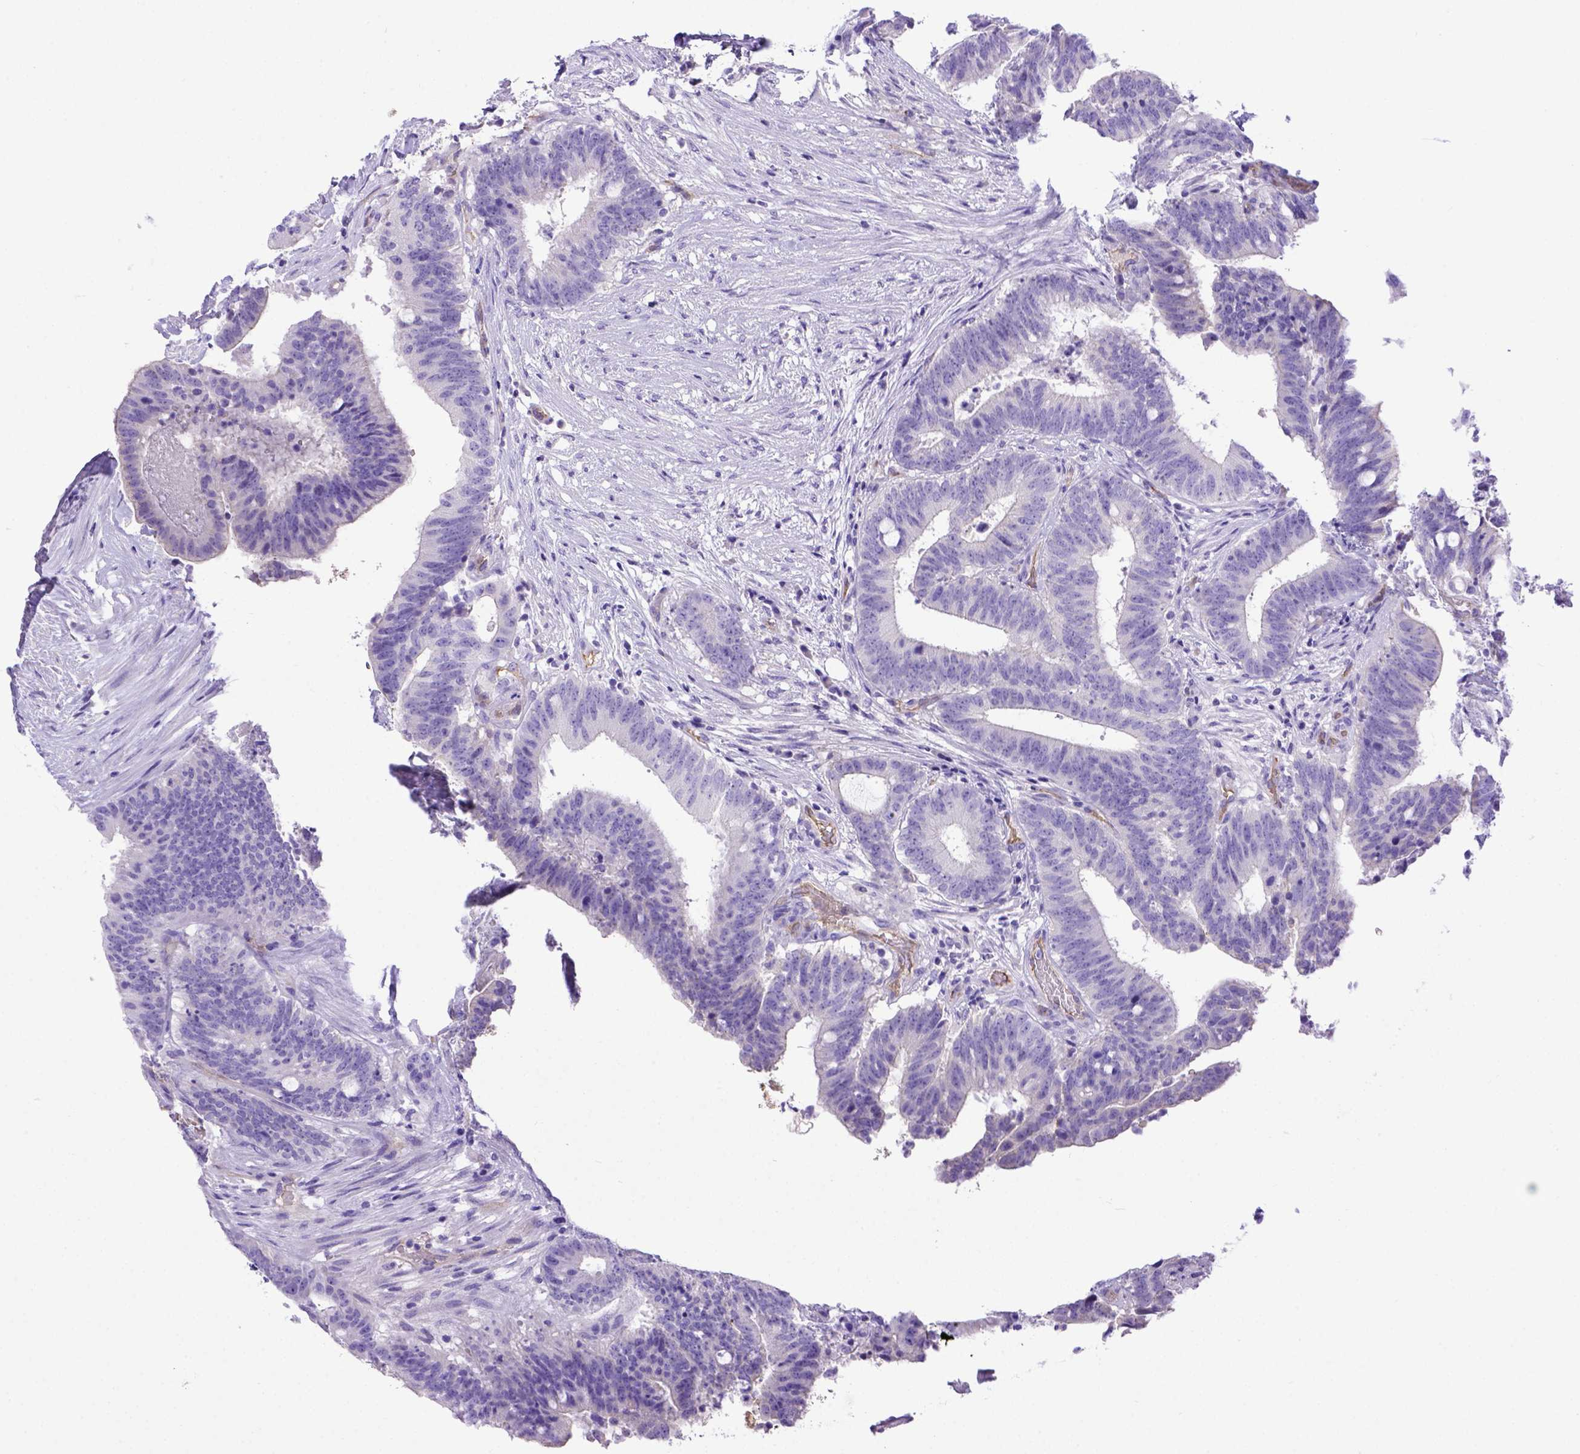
{"staining": {"intensity": "negative", "quantity": "none", "location": "none"}, "tissue": "colorectal cancer", "cell_type": "Tumor cells", "image_type": "cancer", "snomed": [{"axis": "morphology", "description": "Adenocarcinoma, NOS"}, {"axis": "topography", "description": "Colon"}], "caption": "Immunohistochemistry of colorectal adenocarcinoma exhibits no positivity in tumor cells.", "gene": "LRRC18", "patient": {"sex": "female", "age": 43}}